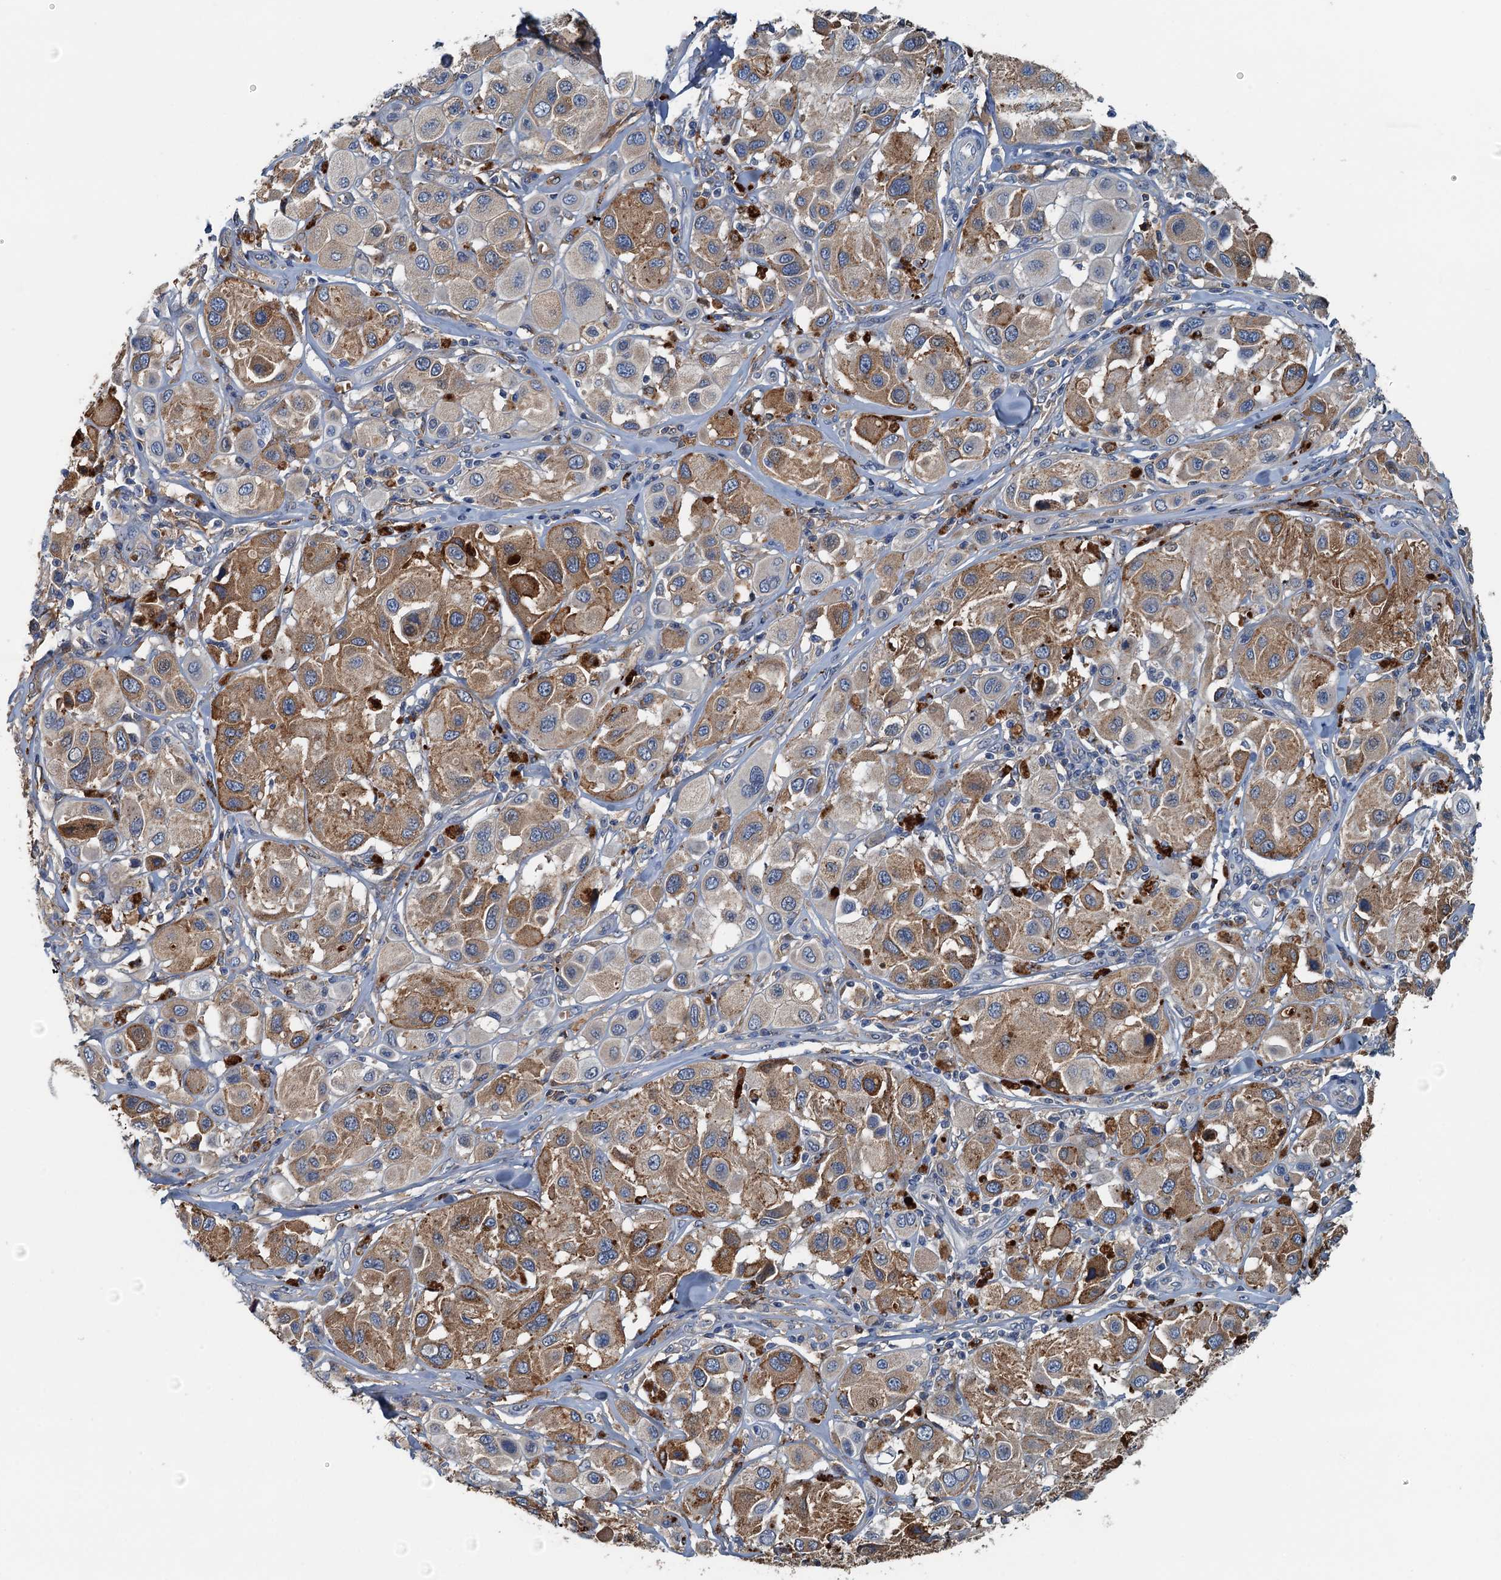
{"staining": {"intensity": "strong", "quantity": "25%-75%", "location": "cytoplasmic/membranous"}, "tissue": "melanoma", "cell_type": "Tumor cells", "image_type": "cancer", "snomed": [{"axis": "morphology", "description": "Malignant melanoma, Metastatic site"}, {"axis": "topography", "description": "Skin"}], "caption": "Brown immunohistochemical staining in melanoma reveals strong cytoplasmic/membranous staining in approximately 25%-75% of tumor cells.", "gene": "LSM14B", "patient": {"sex": "male", "age": 41}}